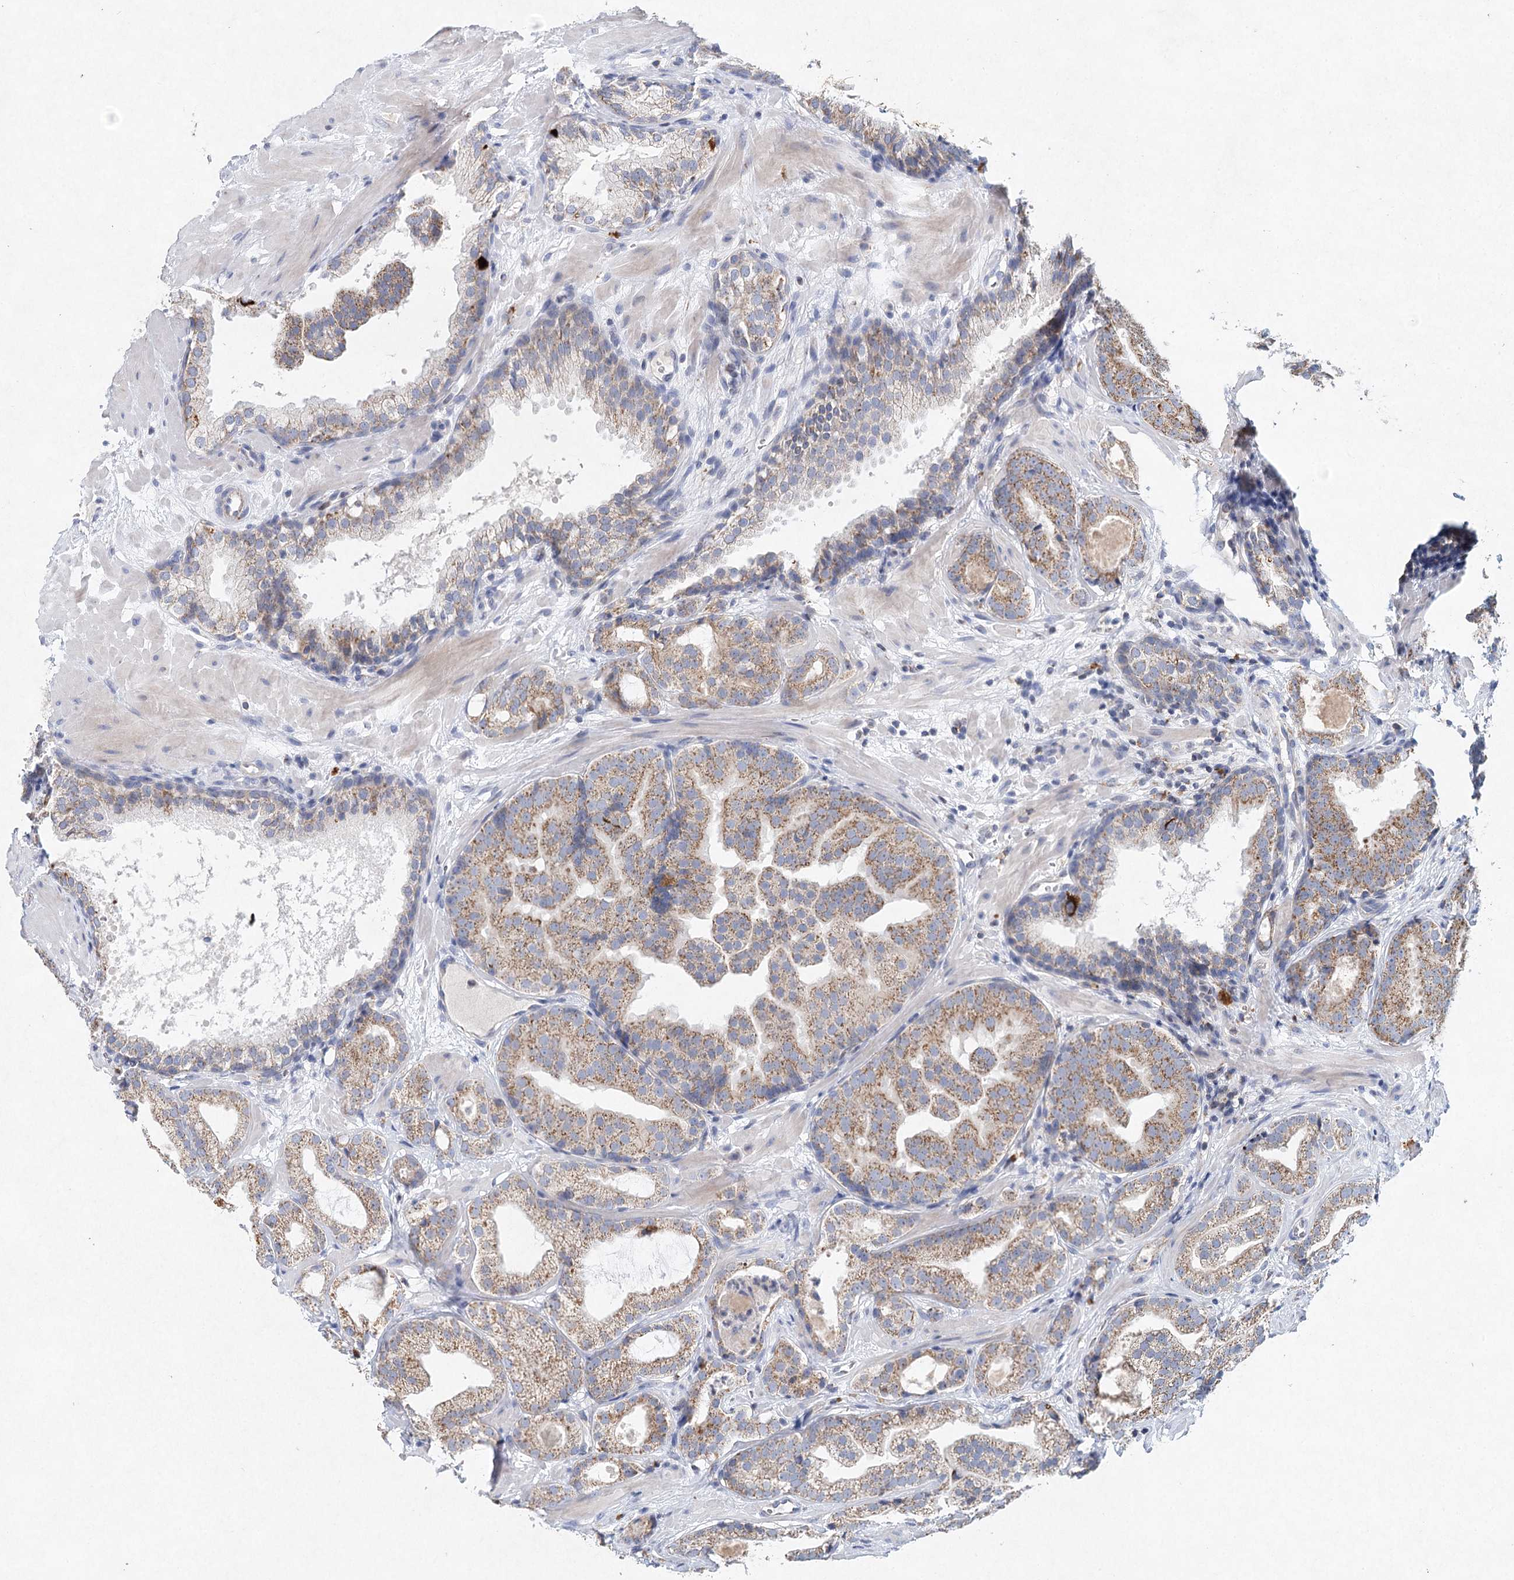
{"staining": {"intensity": "strong", "quantity": "<25%", "location": "cytoplasmic/membranous"}, "tissue": "prostate cancer", "cell_type": "Tumor cells", "image_type": "cancer", "snomed": [{"axis": "morphology", "description": "Adenocarcinoma, High grade"}, {"axis": "topography", "description": "Prostate"}], "caption": "This histopathology image shows immunohistochemistry staining of human prostate adenocarcinoma (high-grade), with medium strong cytoplasmic/membranous staining in approximately <25% of tumor cells.", "gene": "XPO6", "patient": {"sex": "male", "age": 60}}